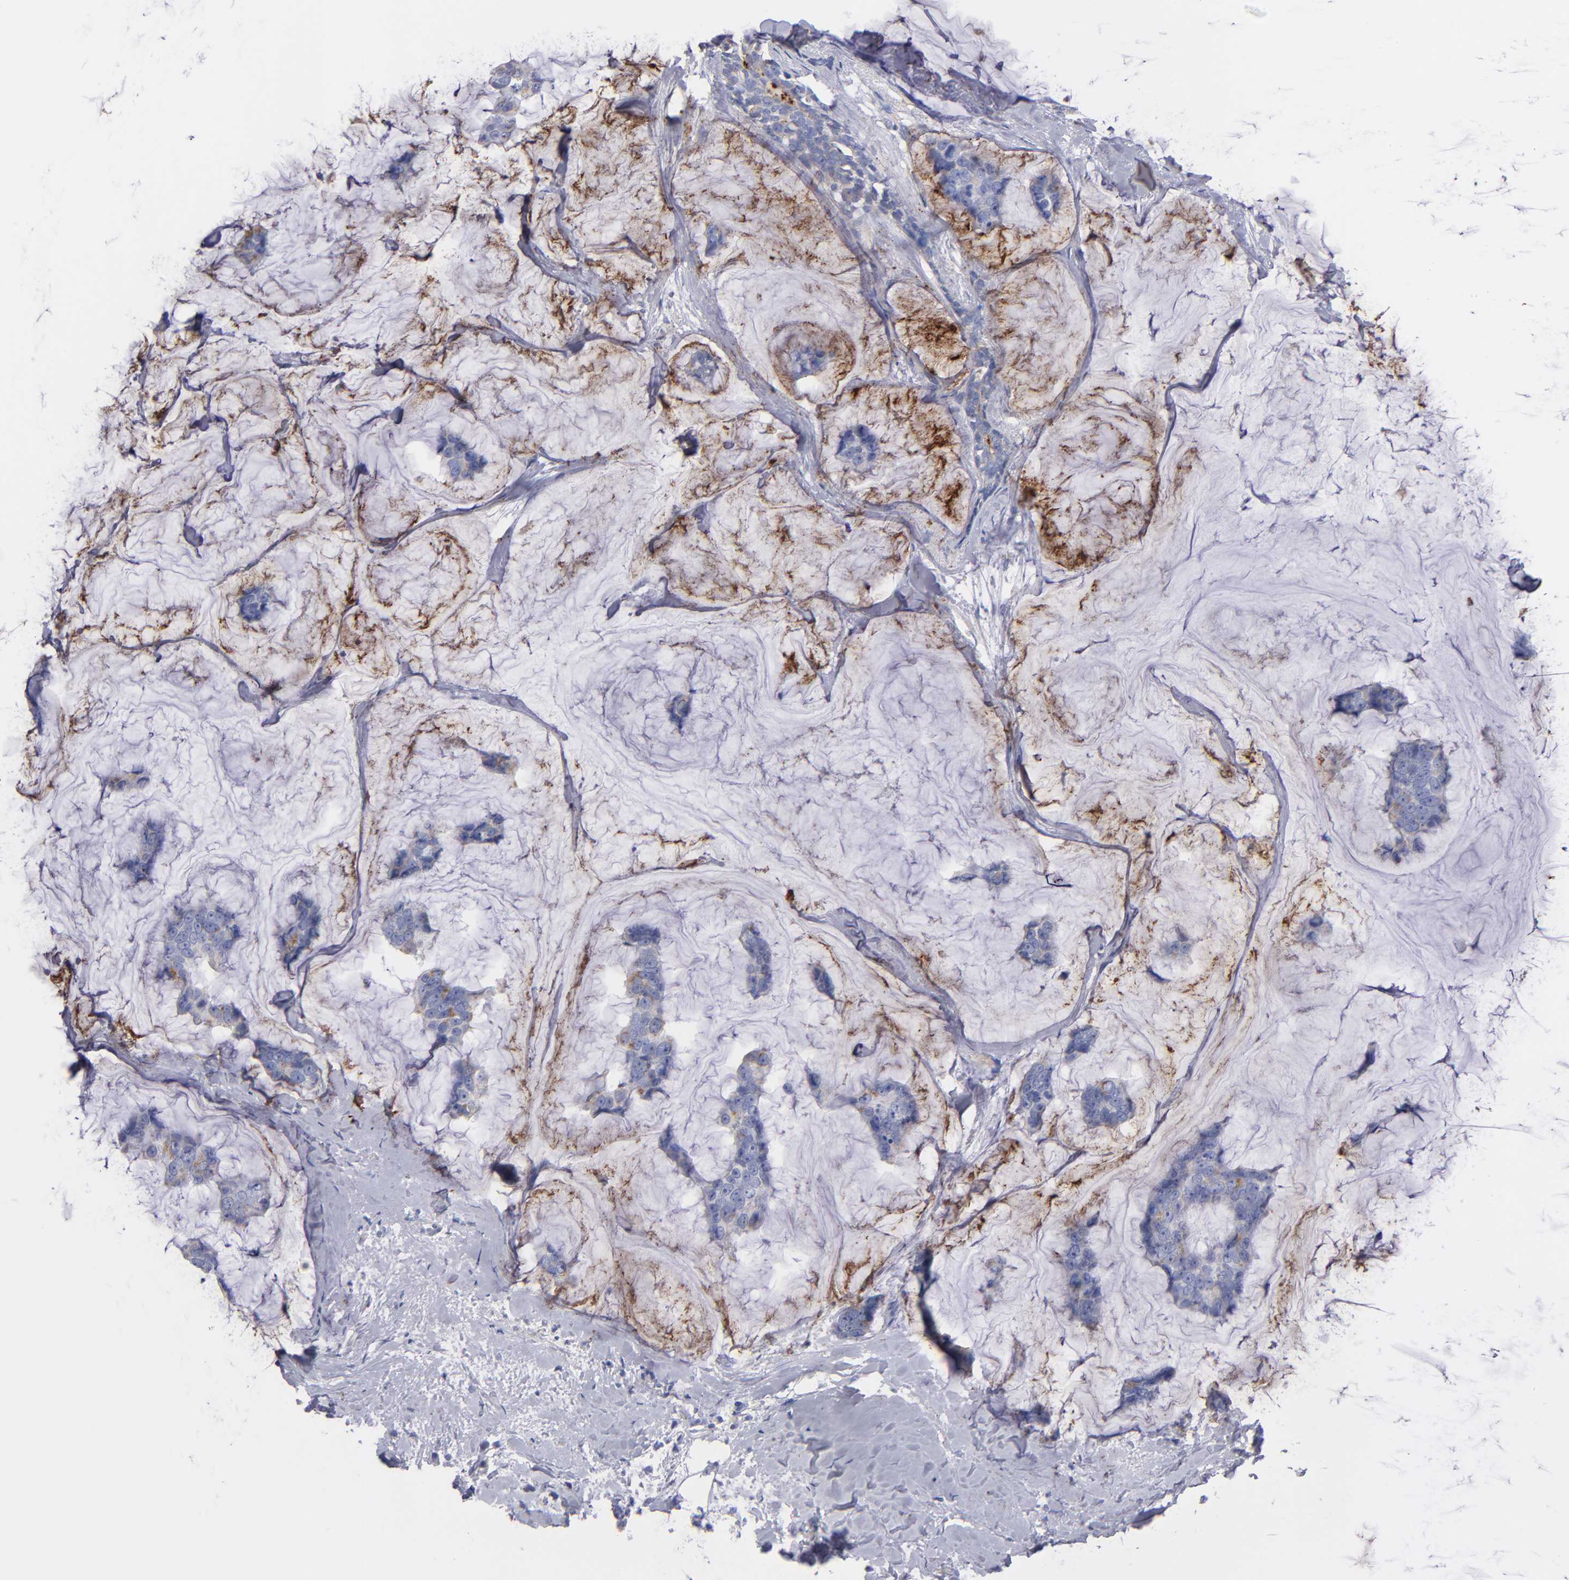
{"staining": {"intensity": "weak", "quantity": "<25%", "location": "cytoplasmic/membranous"}, "tissue": "breast cancer", "cell_type": "Tumor cells", "image_type": "cancer", "snomed": [{"axis": "morphology", "description": "Normal tissue, NOS"}, {"axis": "morphology", "description": "Duct carcinoma"}, {"axis": "topography", "description": "Breast"}], "caption": "High magnification brightfield microscopy of breast cancer stained with DAB (3,3'-diaminobenzidine) (brown) and counterstained with hematoxylin (blue): tumor cells show no significant expression.", "gene": "MFGE8", "patient": {"sex": "female", "age": 50}}